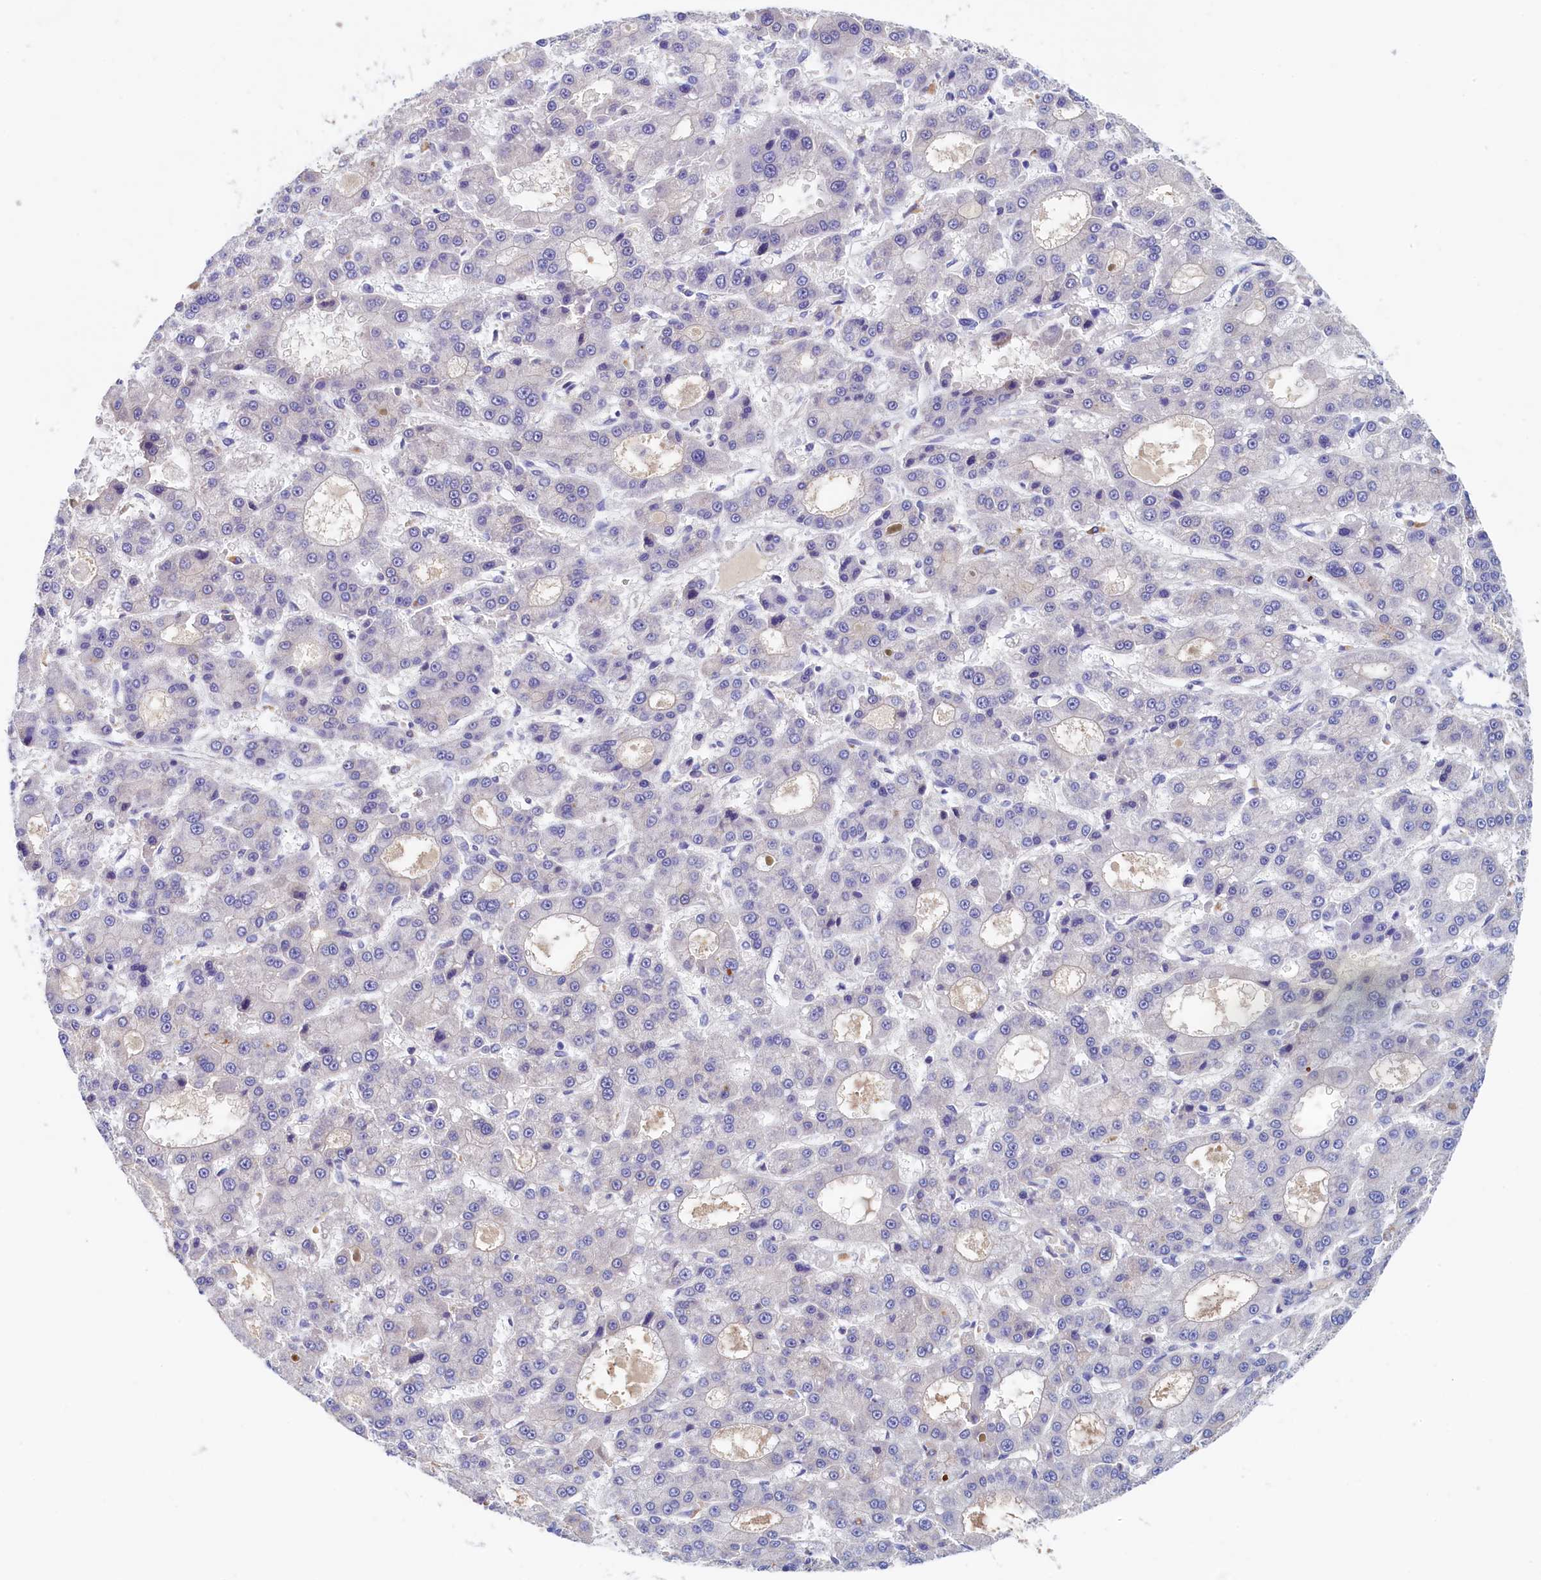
{"staining": {"intensity": "negative", "quantity": "none", "location": "none"}, "tissue": "liver cancer", "cell_type": "Tumor cells", "image_type": "cancer", "snomed": [{"axis": "morphology", "description": "Carcinoma, Hepatocellular, NOS"}, {"axis": "topography", "description": "Liver"}], "caption": "A histopathology image of human hepatocellular carcinoma (liver) is negative for staining in tumor cells. (Stains: DAB immunohistochemistry with hematoxylin counter stain, Microscopy: brightfield microscopy at high magnification).", "gene": "GUCA1C", "patient": {"sex": "male", "age": 70}}